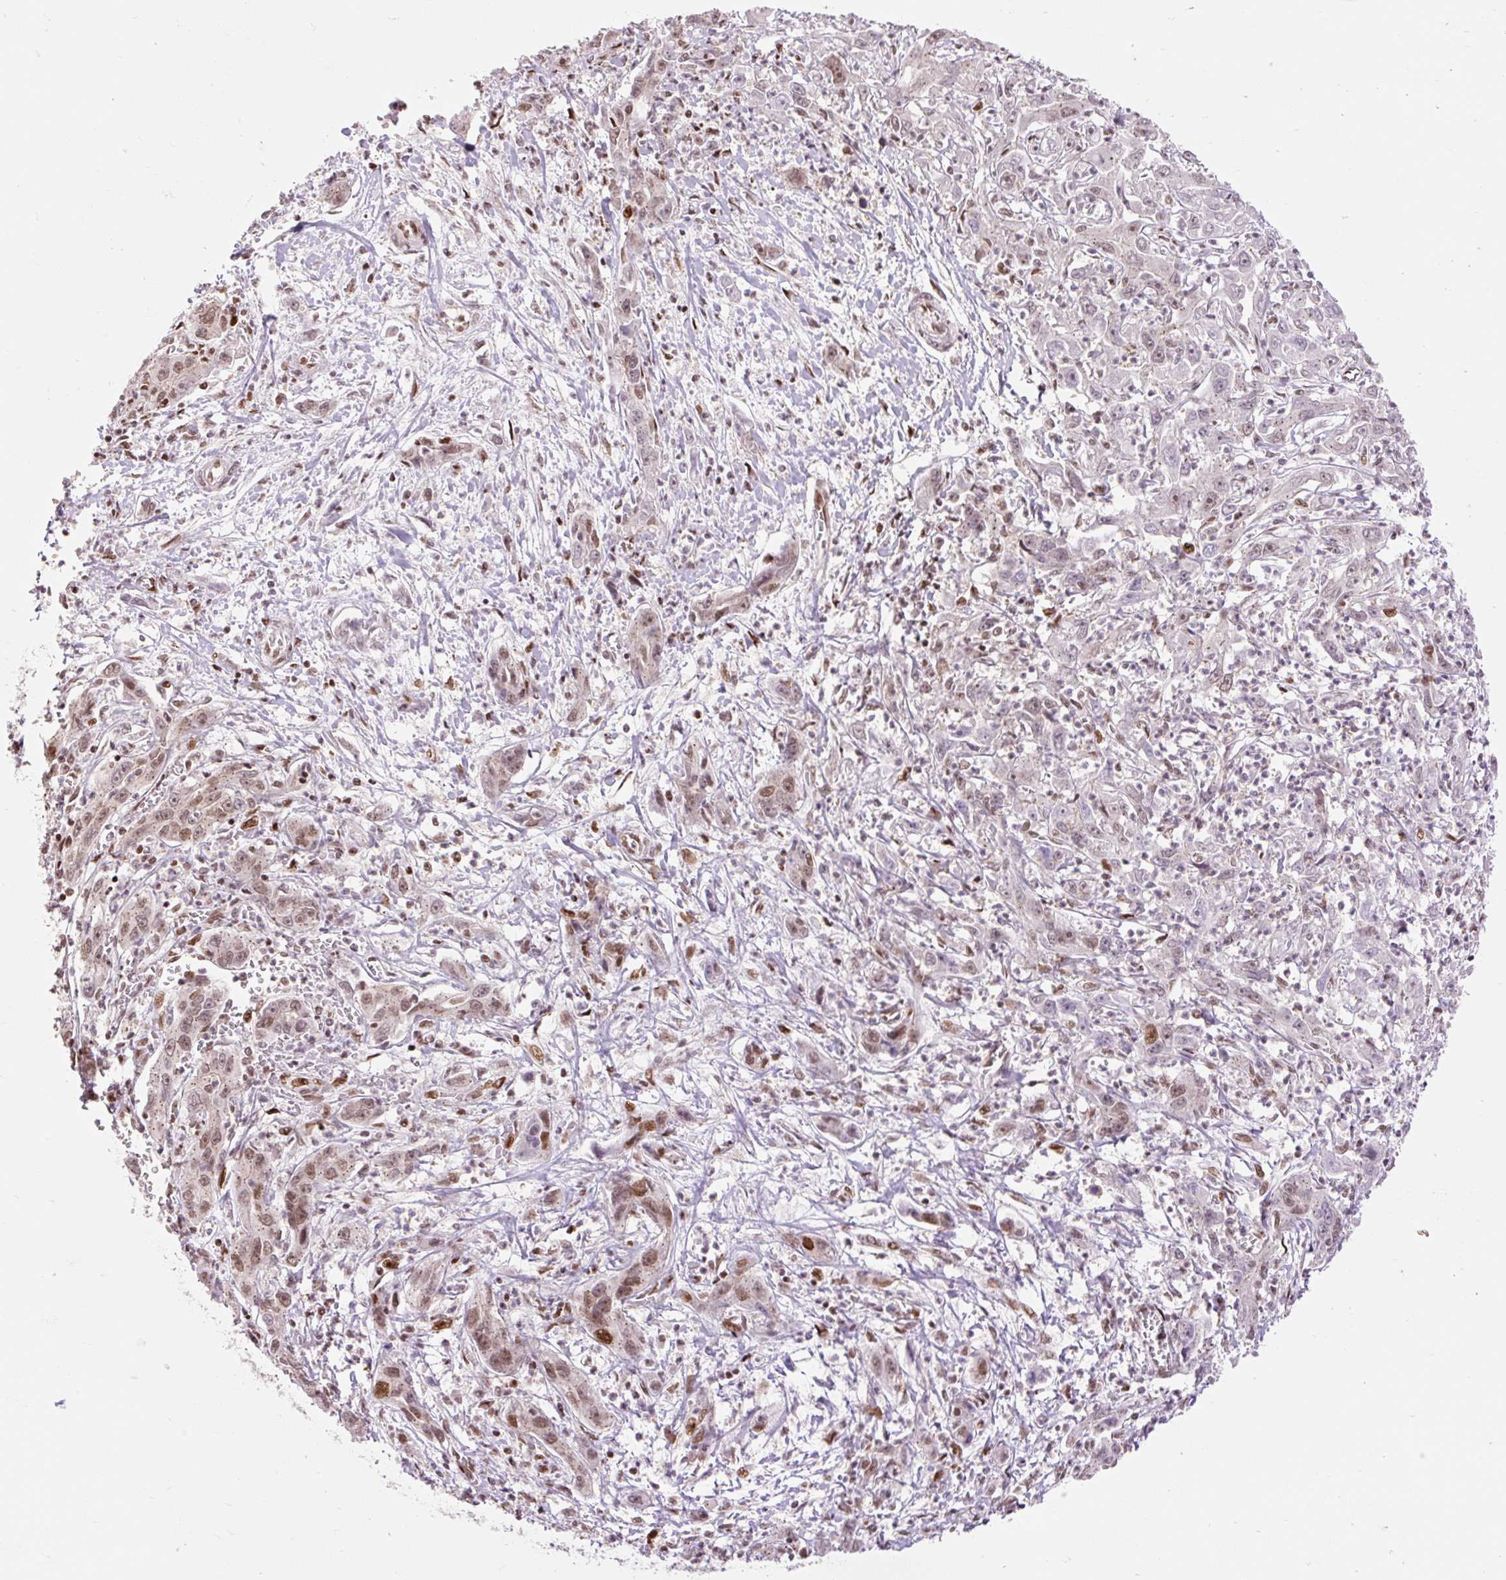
{"staining": {"intensity": "moderate", "quantity": ">75%", "location": "nuclear"}, "tissue": "liver cancer", "cell_type": "Tumor cells", "image_type": "cancer", "snomed": [{"axis": "morphology", "description": "Carcinoma, Hepatocellular, NOS"}, {"axis": "topography", "description": "Liver"}], "caption": "A brown stain highlights moderate nuclear expression of a protein in human liver cancer tumor cells.", "gene": "RIPPLY3", "patient": {"sex": "male", "age": 63}}